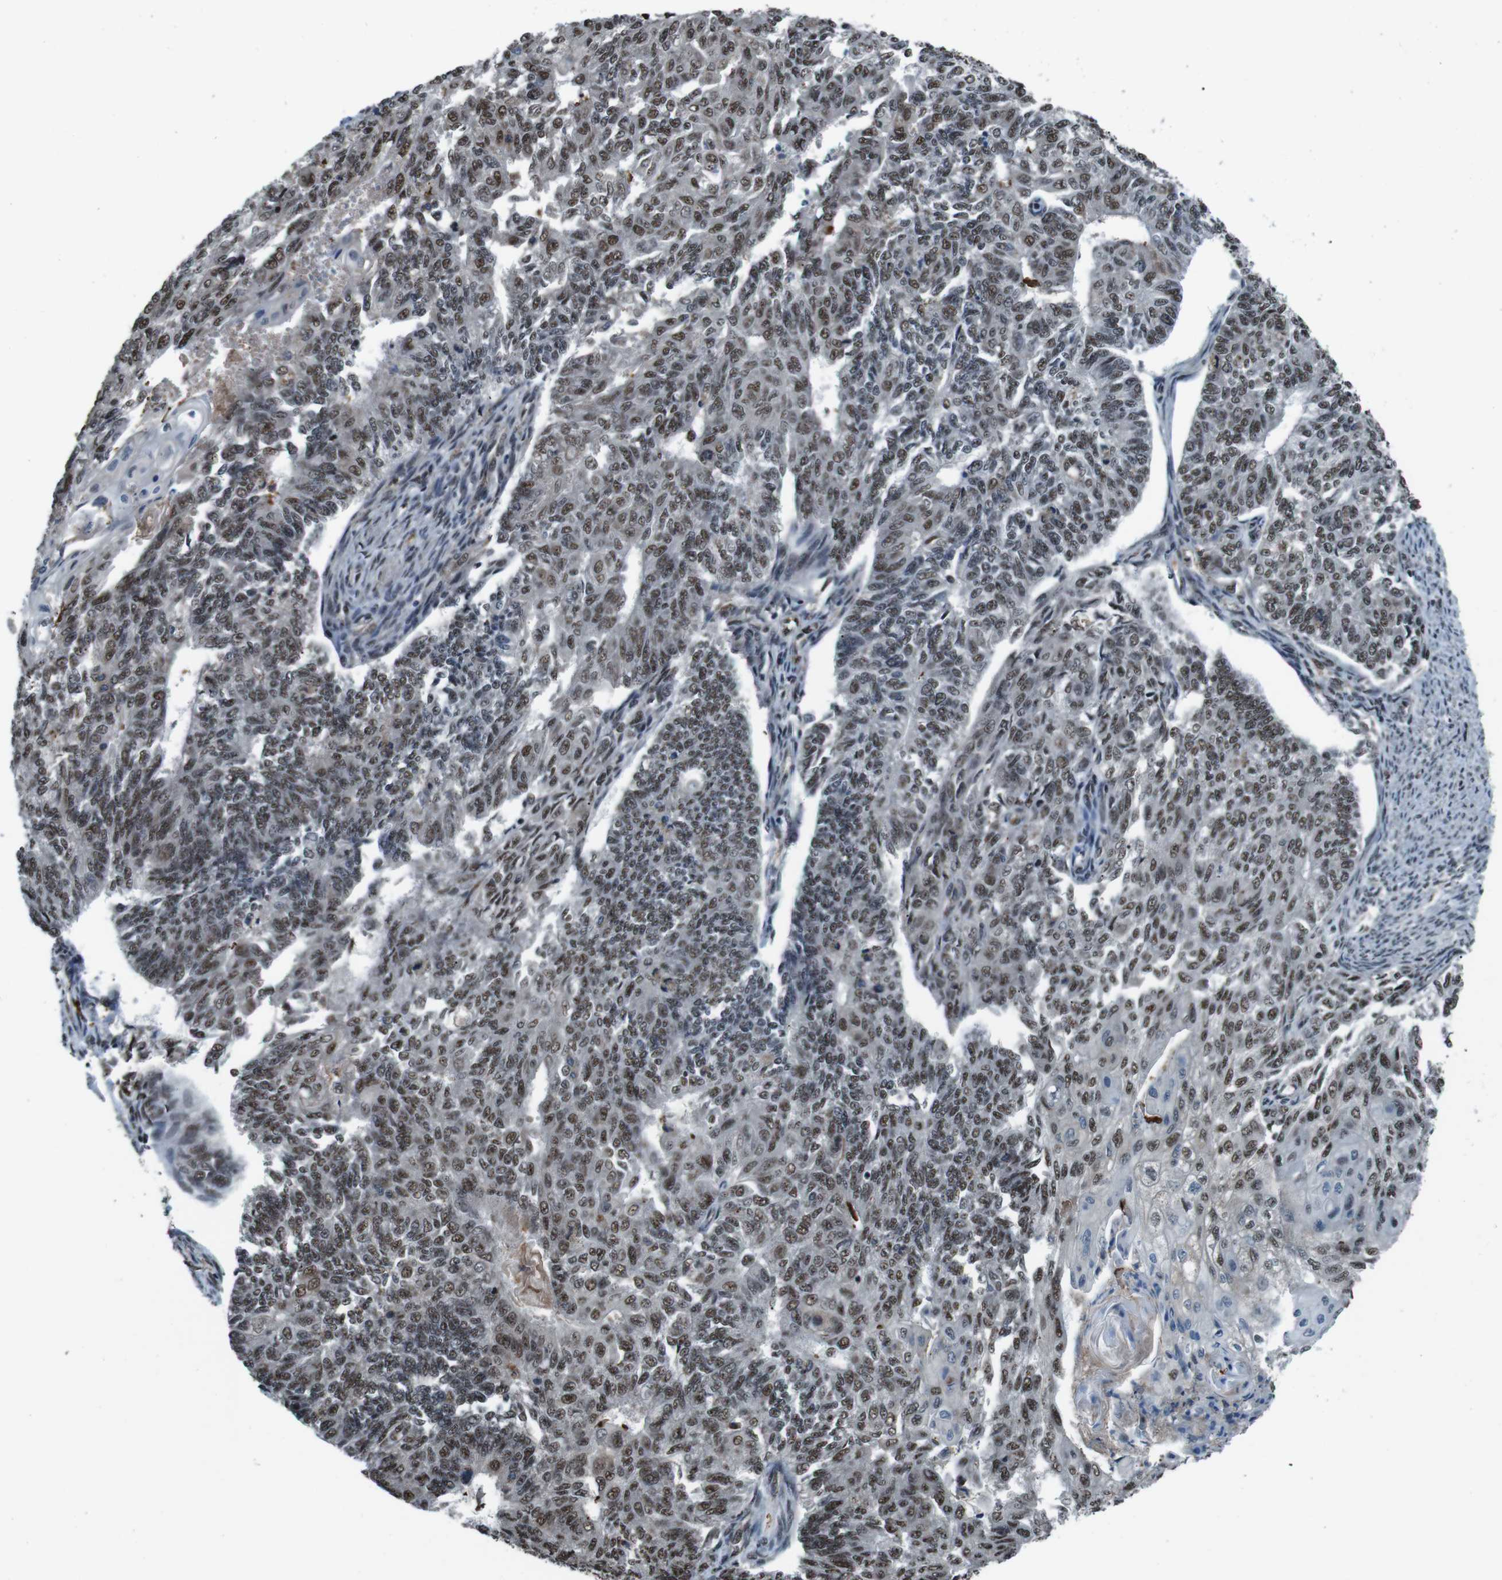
{"staining": {"intensity": "moderate", "quantity": ">75%", "location": "nuclear"}, "tissue": "endometrial cancer", "cell_type": "Tumor cells", "image_type": "cancer", "snomed": [{"axis": "morphology", "description": "Adenocarcinoma, NOS"}, {"axis": "topography", "description": "Endometrium"}], "caption": "IHC staining of endometrial cancer (adenocarcinoma), which demonstrates medium levels of moderate nuclear expression in approximately >75% of tumor cells indicating moderate nuclear protein positivity. The staining was performed using DAB (3,3'-diaminobenzidine) (brown) for protein detection and nuclei were counterstained in hematoxylin (blue).", "gene": "NR4A2", "patient": {"sex": "female", "age": 32}}